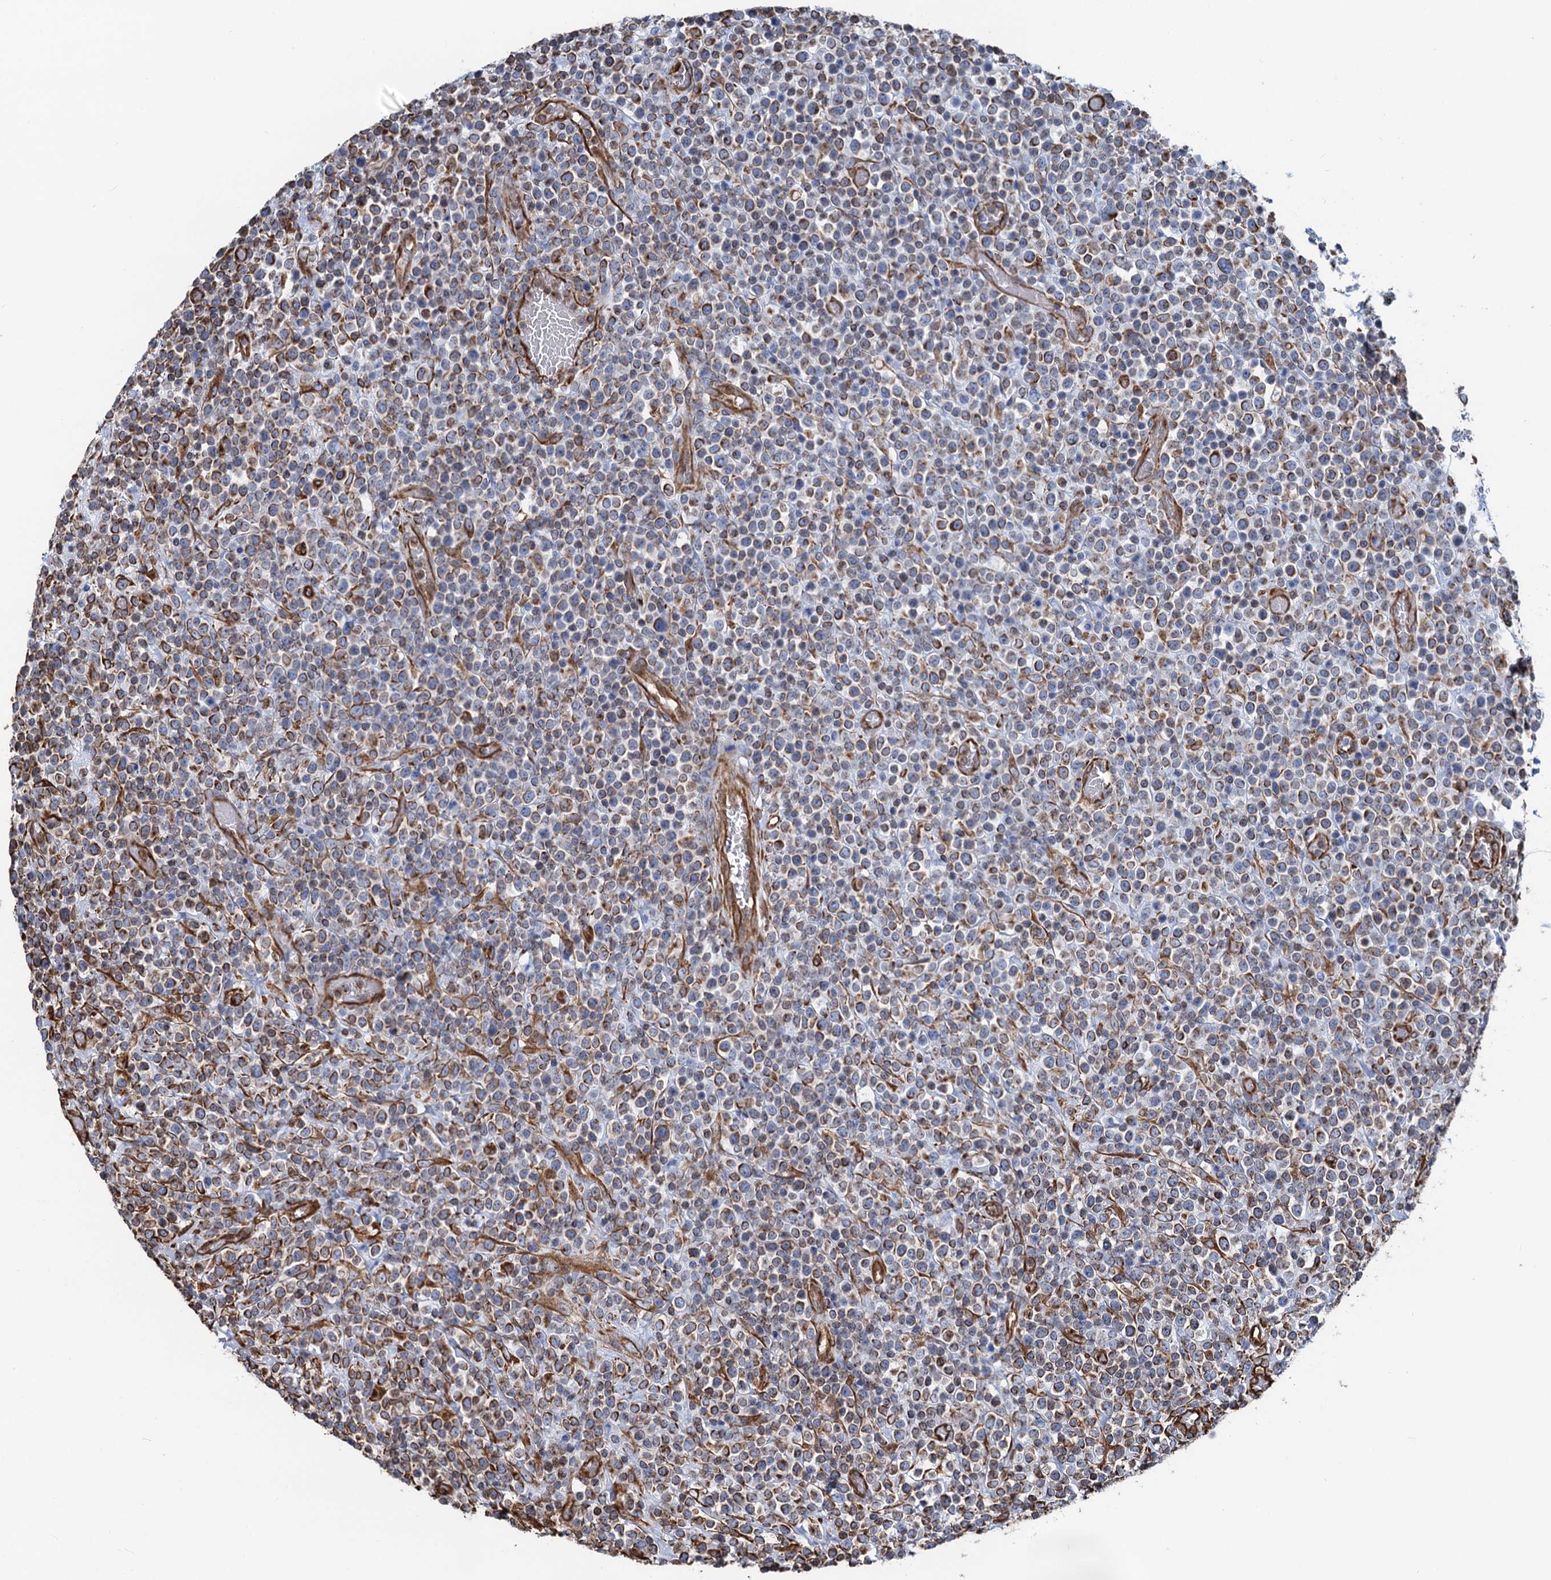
{"staining": {"intensity": "moderate", "quantity": ">75%", "location": "cytoplasmic/membranous"}, "tissue": "lymphoma", "cell_type": "Tumor cells", "image_type": "cancer", "snomed": [{"axis": "morphology", "description": "Malignant lymphoma, non-Hodgkin's type, High grade"}, {"axis": "topography", "description": "Colon"}], "caption": "Immunohistochemical staining of high-grade malignant lymphoma, non-Hodgkin's type displays medium levels of moderate cytoplasmic/membranous staining in approximately >75% of tumor cells. (DAB (3,3'-diaminobenzidine) IHC, brown staining for protein, blue staining for nuclei).", "gene": "PGM2", "patient": {"sex": "female", "age": 53}}